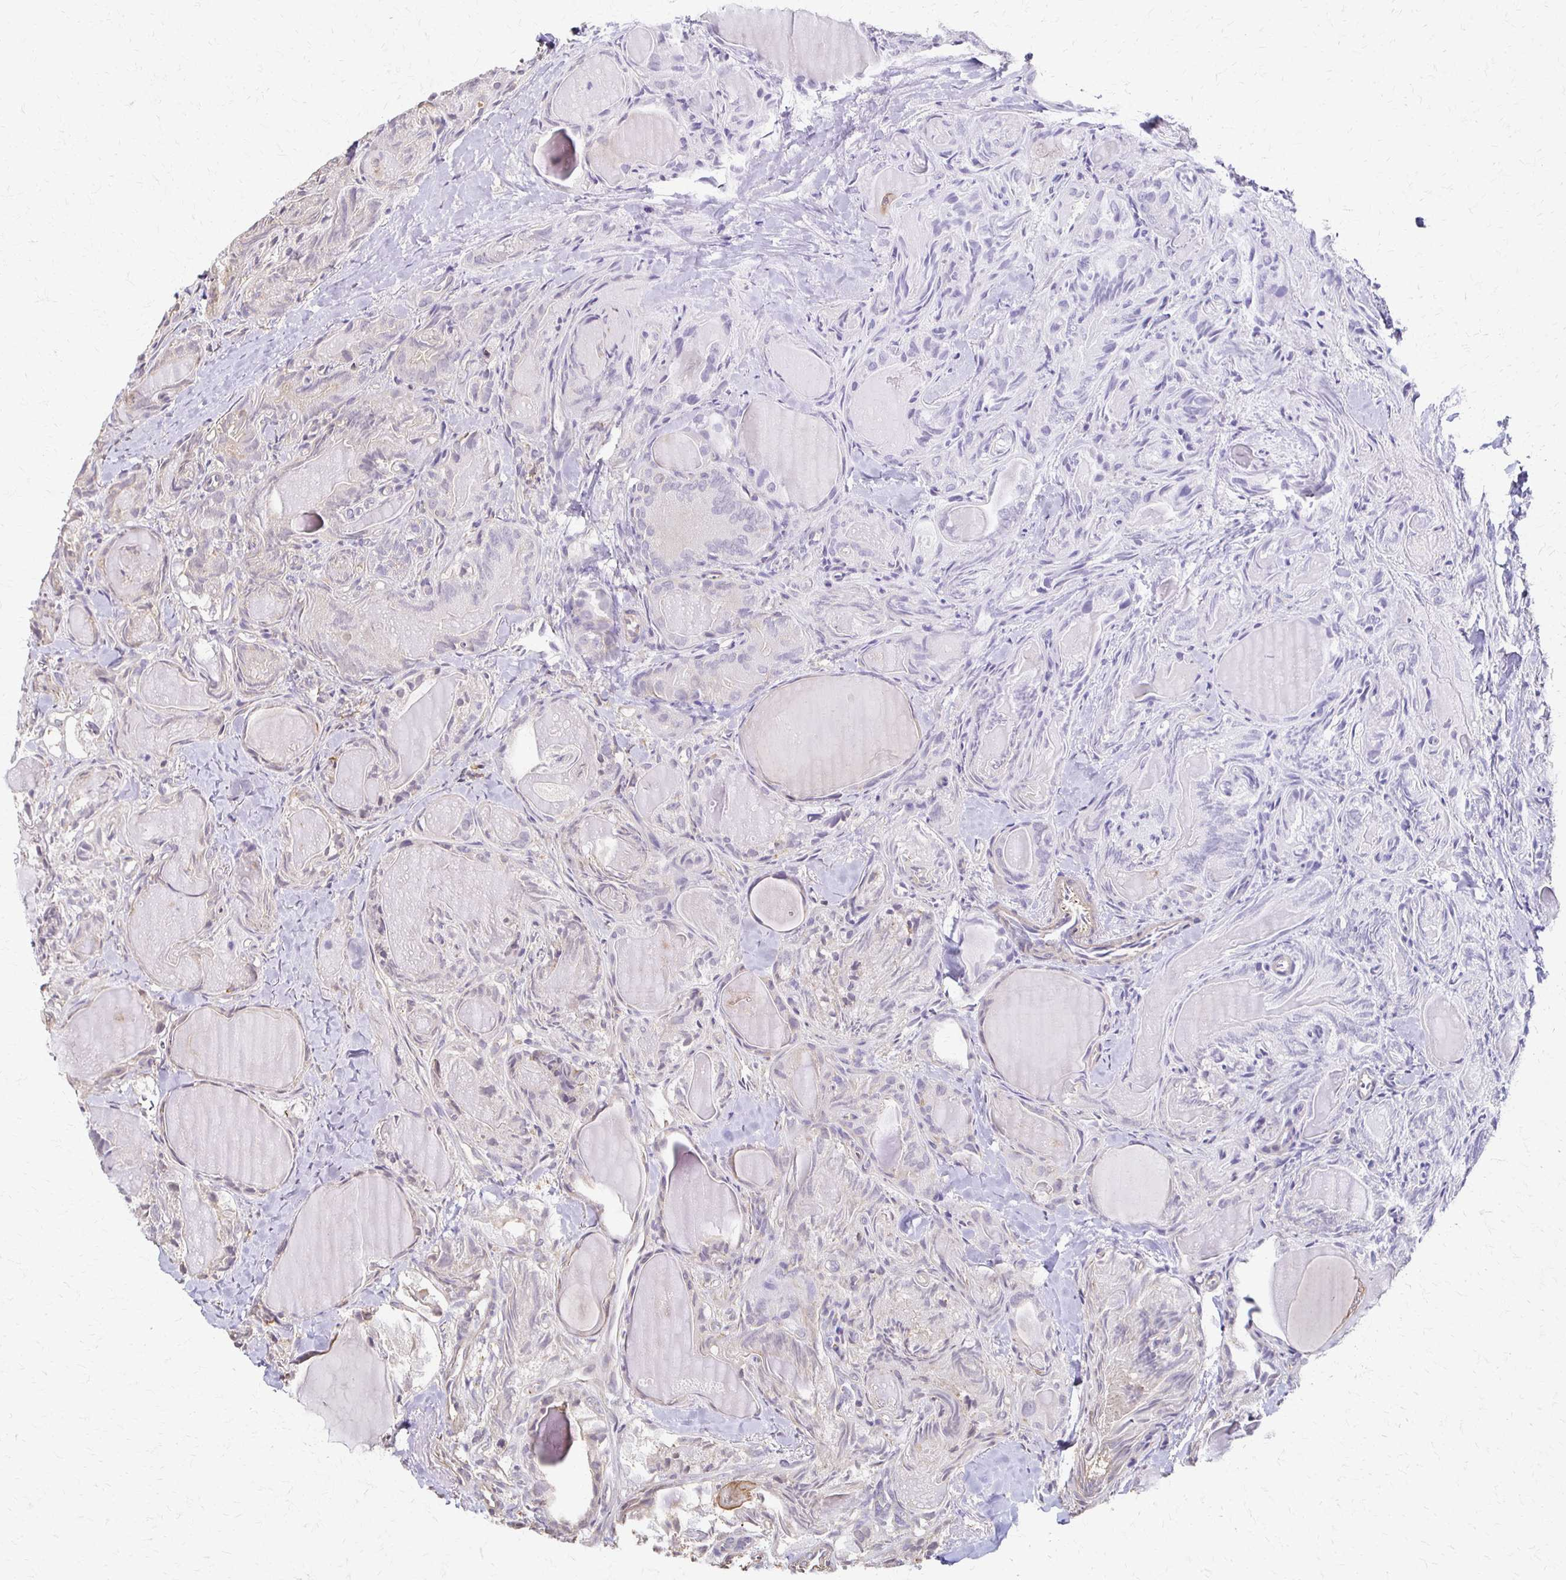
{"staining": {"intensity": "negative", "quantity": "none", "location": "none"}, "tissue": "thyroid cancer", "cell_type": "Tumor cells", "image_type": "cancer", "snomed": [{"axis": "morphology", "description": "Papillary adenocarcinoma, NOS"}, {"axis": "topography", "description": "Thyroid gland"}], "caption": "Immunohistochemistry histopathology image of human papillary adenocarcinoma (thyroid) stained for a protein (brown), which reveals no expression in tumor cells.", "gene": "C1QTNF7", "patient": {"sex": "female", "age": 75}}